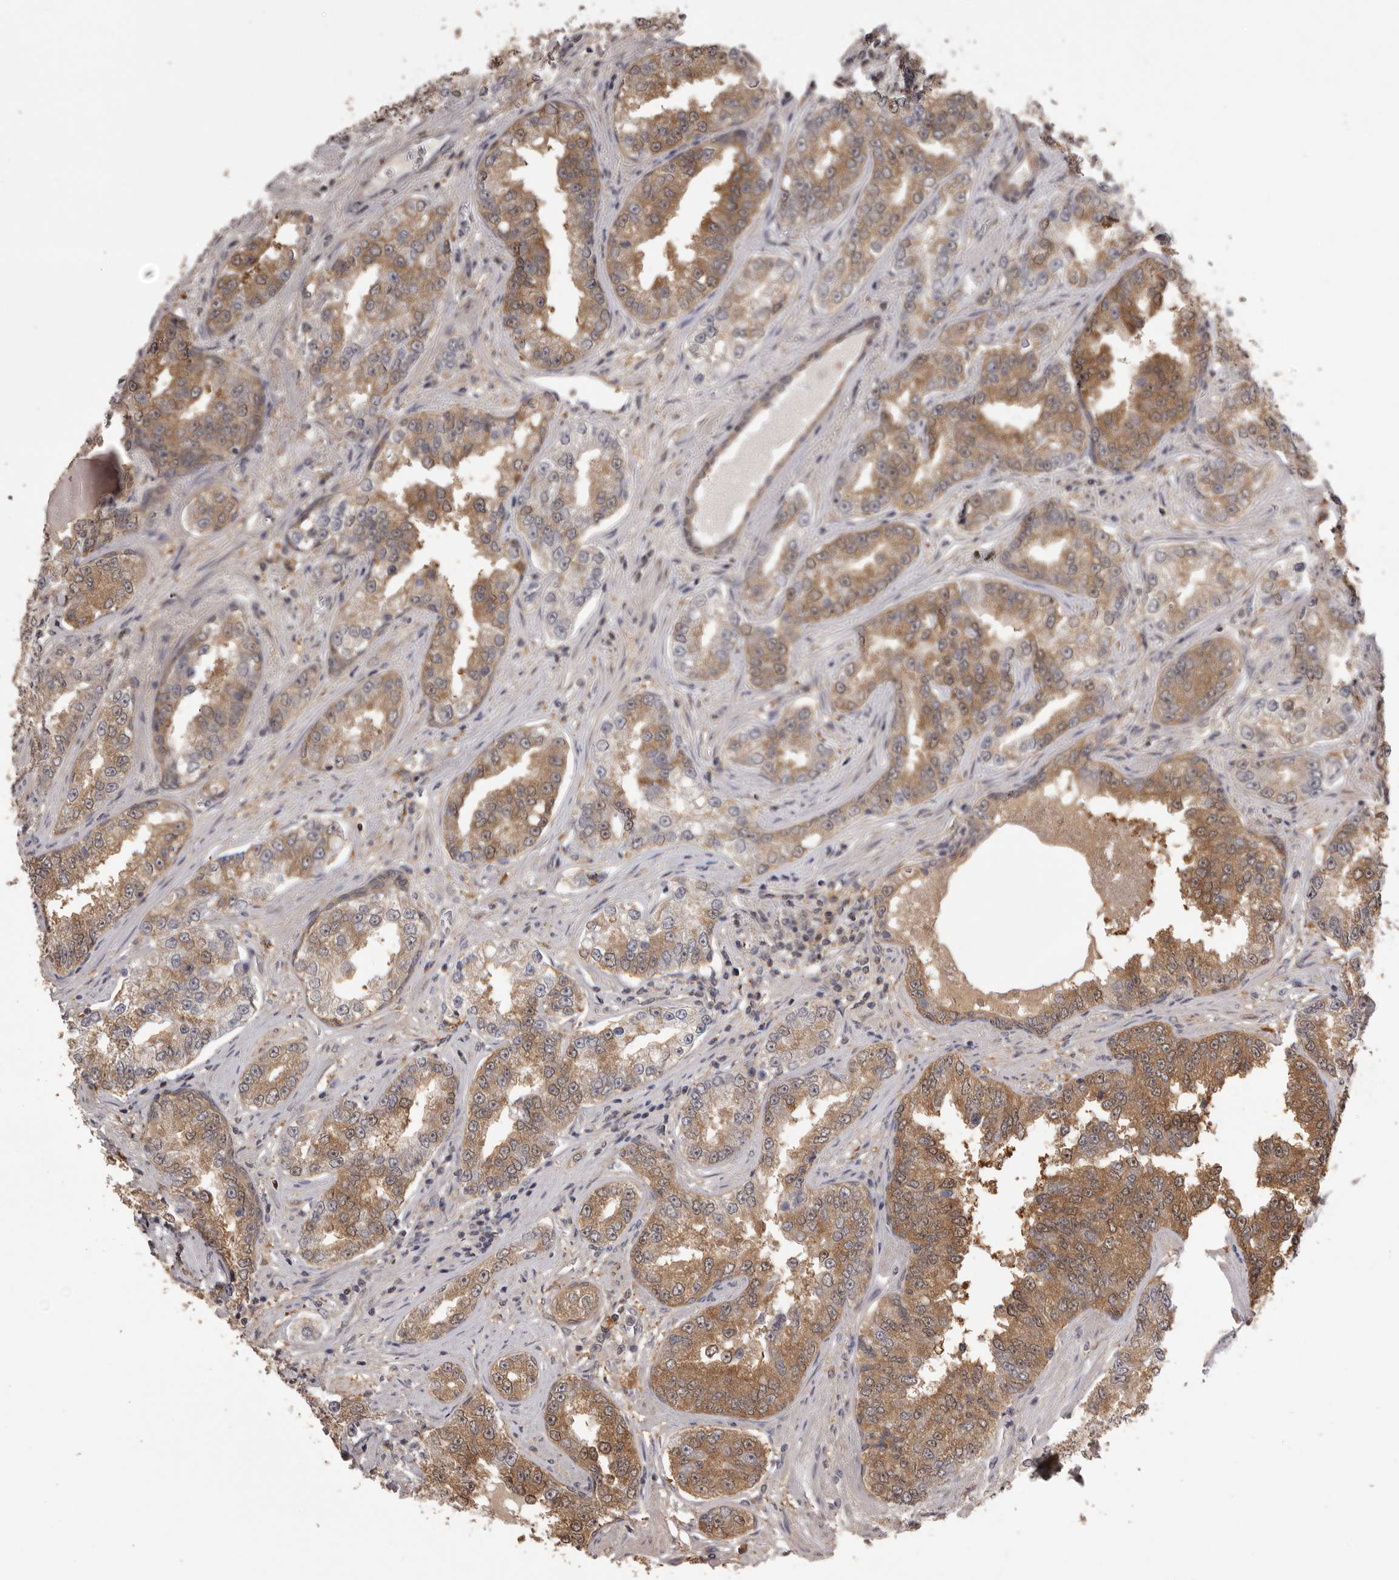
{"staining": {"intensity": "moderate", "quantity": ">75%", "location": "cytoplasmic/membranous"}, "tissue": "prostate cancer", "cell_type": "Tumor cells", "image_type": "cancer", "snomed": [{"axis": "morphology", "description": "Normal tissue, NOS"}, {"axis": "morphology", "description": "Adenocarcinoma, High grade"}, {"axis": "topography", "description": "Prostate"}], "caption": "The immunohistochemical stain shows moderate cytoplasmic/membranous positivity in tumor cells of high-grade adenocarcinoma (prostate) tissue.", "gene": "MDH1", "patient": {"sex": "male", "age": 83}}